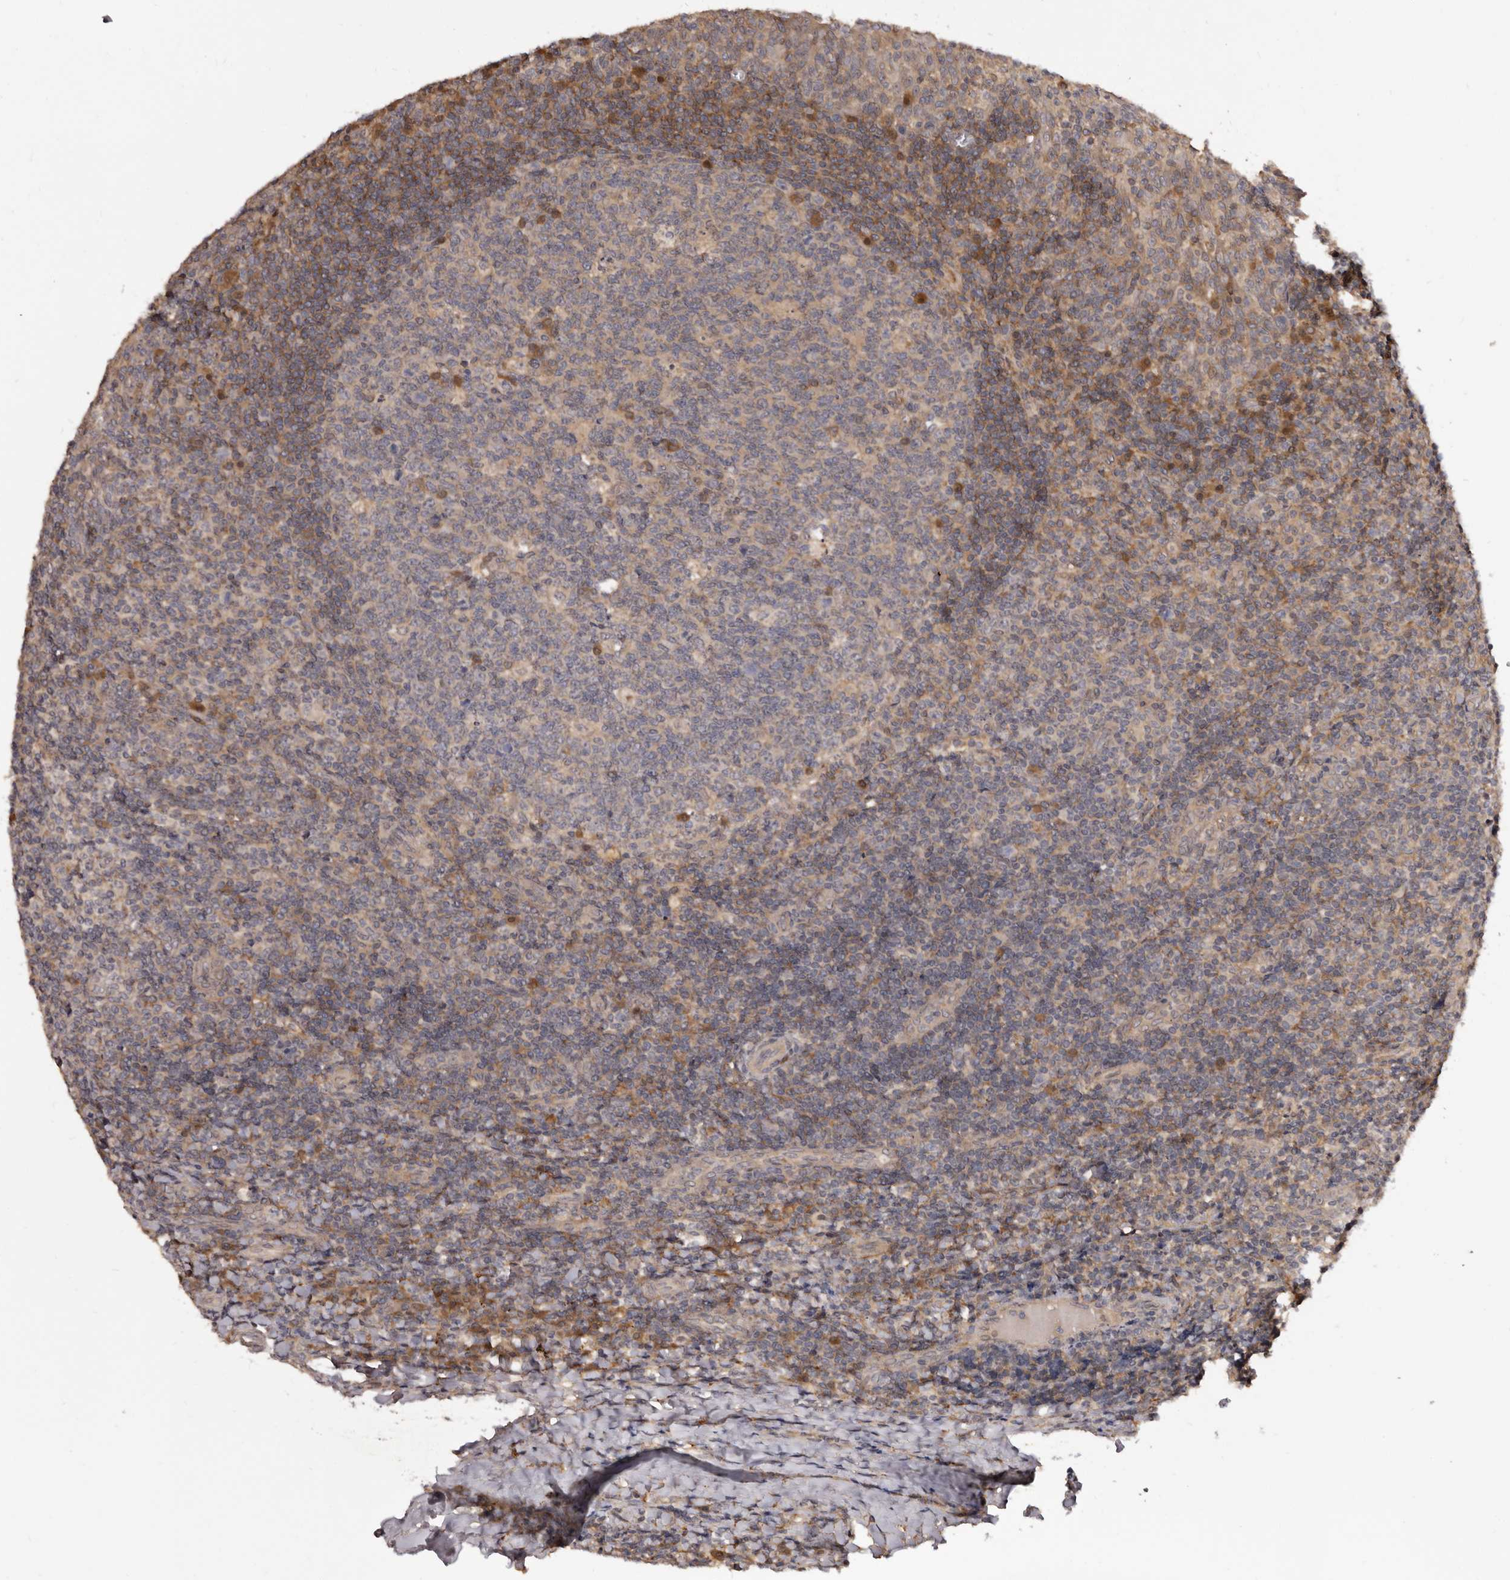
{"staining": {"intensity": "moderate", "quantity": "<25%", "location": "cytoplasmic/membranous"}, "tissue": "tonsil", "cell_type": "Germinal center cells", "image_type": "normal", "snomed": [{"axis": "morphology", "description": "Normal tissue, NOS"}, {"axis": "topography", "description": "Tonsil"}], "caption": "This photomicrograph displays IHC staining of benign human tonsil, with low moderate cytoplasmic/membranous expression in about <25% of germinal center cells.", "gene": "INAVA", "patient": {"sex": "female", "age": 19}}